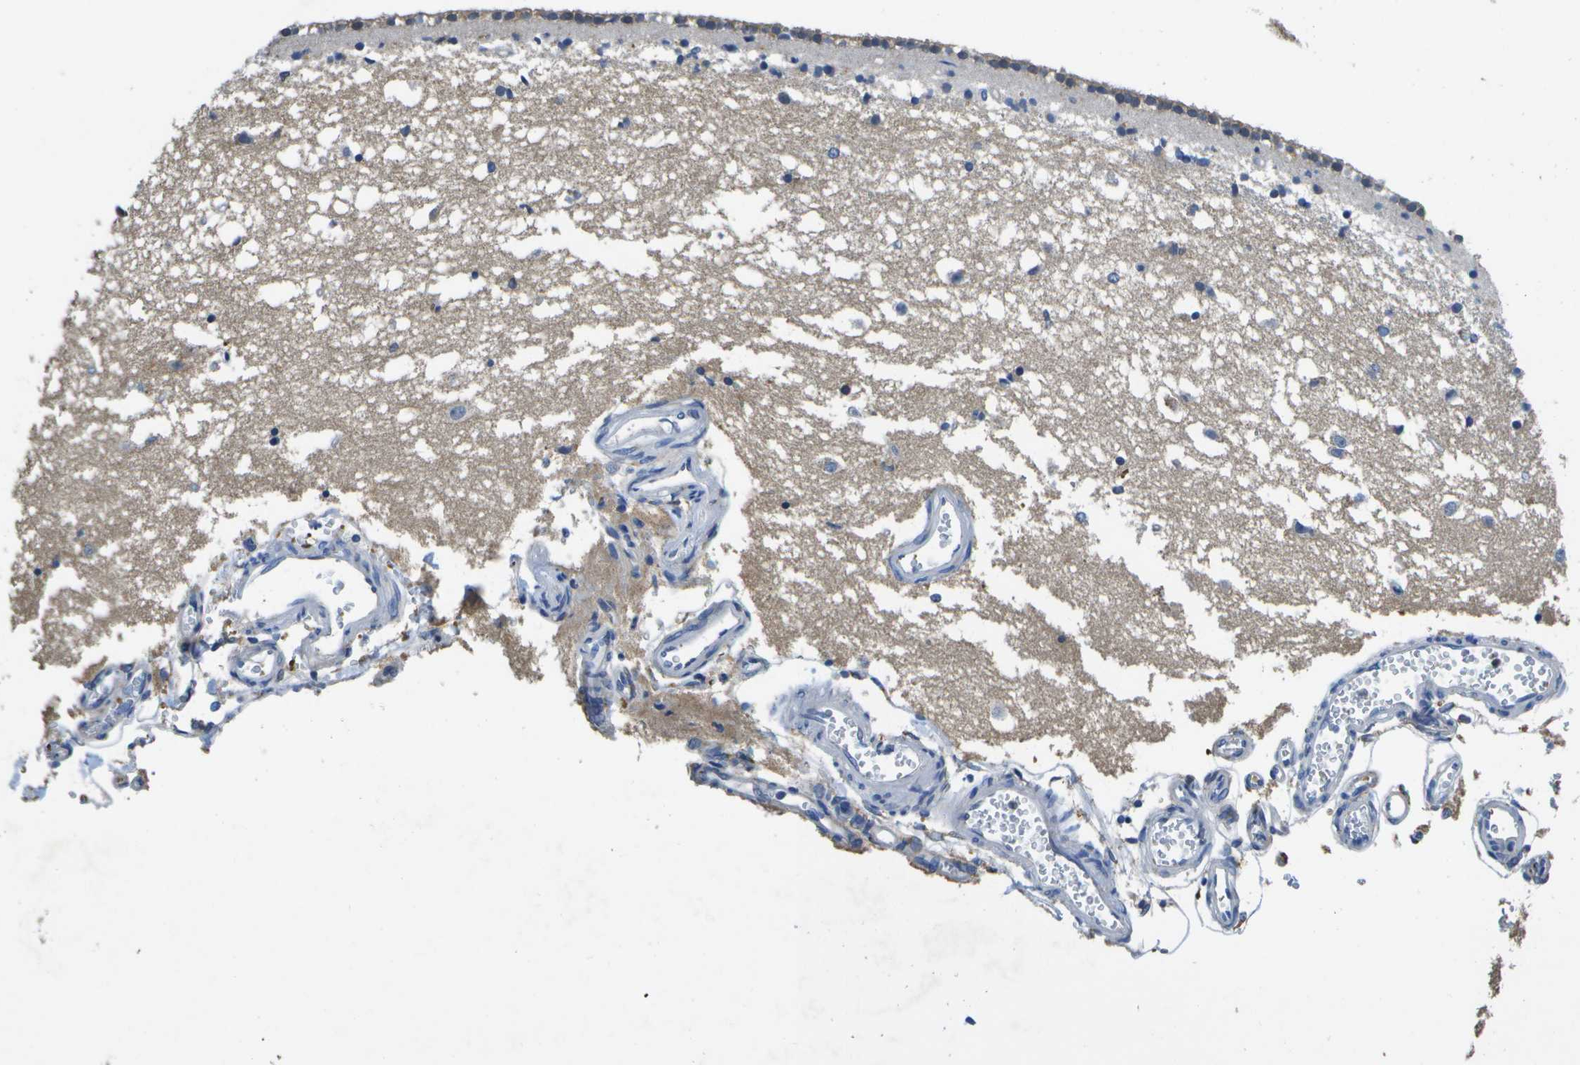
{"staining": {"intensity": "weak", "quantity": "<25%", "location": "cytoplasmic/membranous"}, "tissue": "caudate", "cell_type": "Glial cells", "image_type": "normal", "snomed": [{"axis": "morphology", "description": "Normal tissue, NOS"}, {"axis": "topography", "description": "Lateral ventricle wall"}], "caption": "This is an IHC photomicrograph of unremarkable caudate. There is no positivity in glial cells.", "gene": "DSE", "patient": {"sex": "male", "age": 45}}